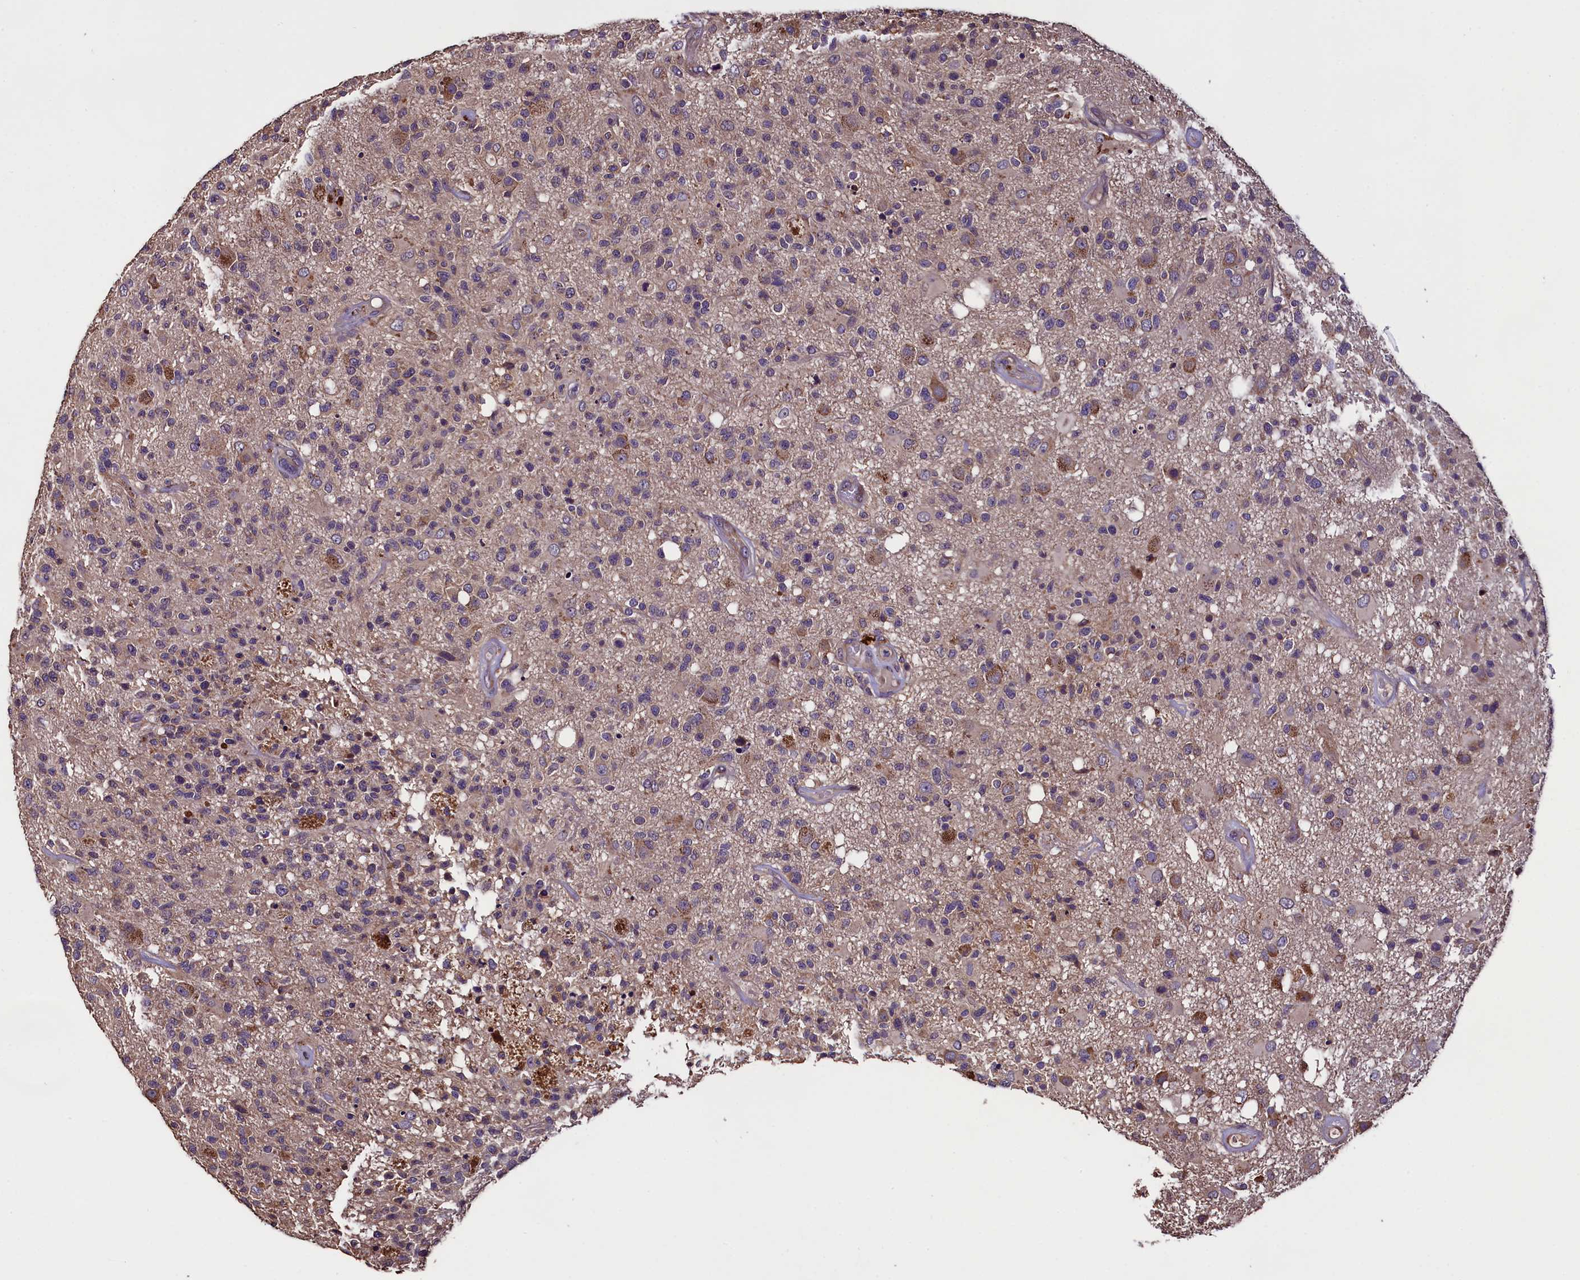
{"staining": {"intensity": "weak", "quantity": "25%-75%", "location": "cytoplasmic/membranous"}, "tissue": "glioma", "cell_type": "Tumor cells", "image_type": "cancer", "snomed": [{"axis": "morphology", "description": "Glioma, malignant, High grade"}, {"axis": "morphology", "description": "Glioblastoma, NOS"}, {"axis": "topography", "description": "Brain"}], "caption": "Weak cytoplasmic/membranous protein staining is appreciated in about 25%-75% of tumor cells in malignant glioma (high-grade).", "gene": "ENKD1", "patient": {"sex": "male", "age": 60}}